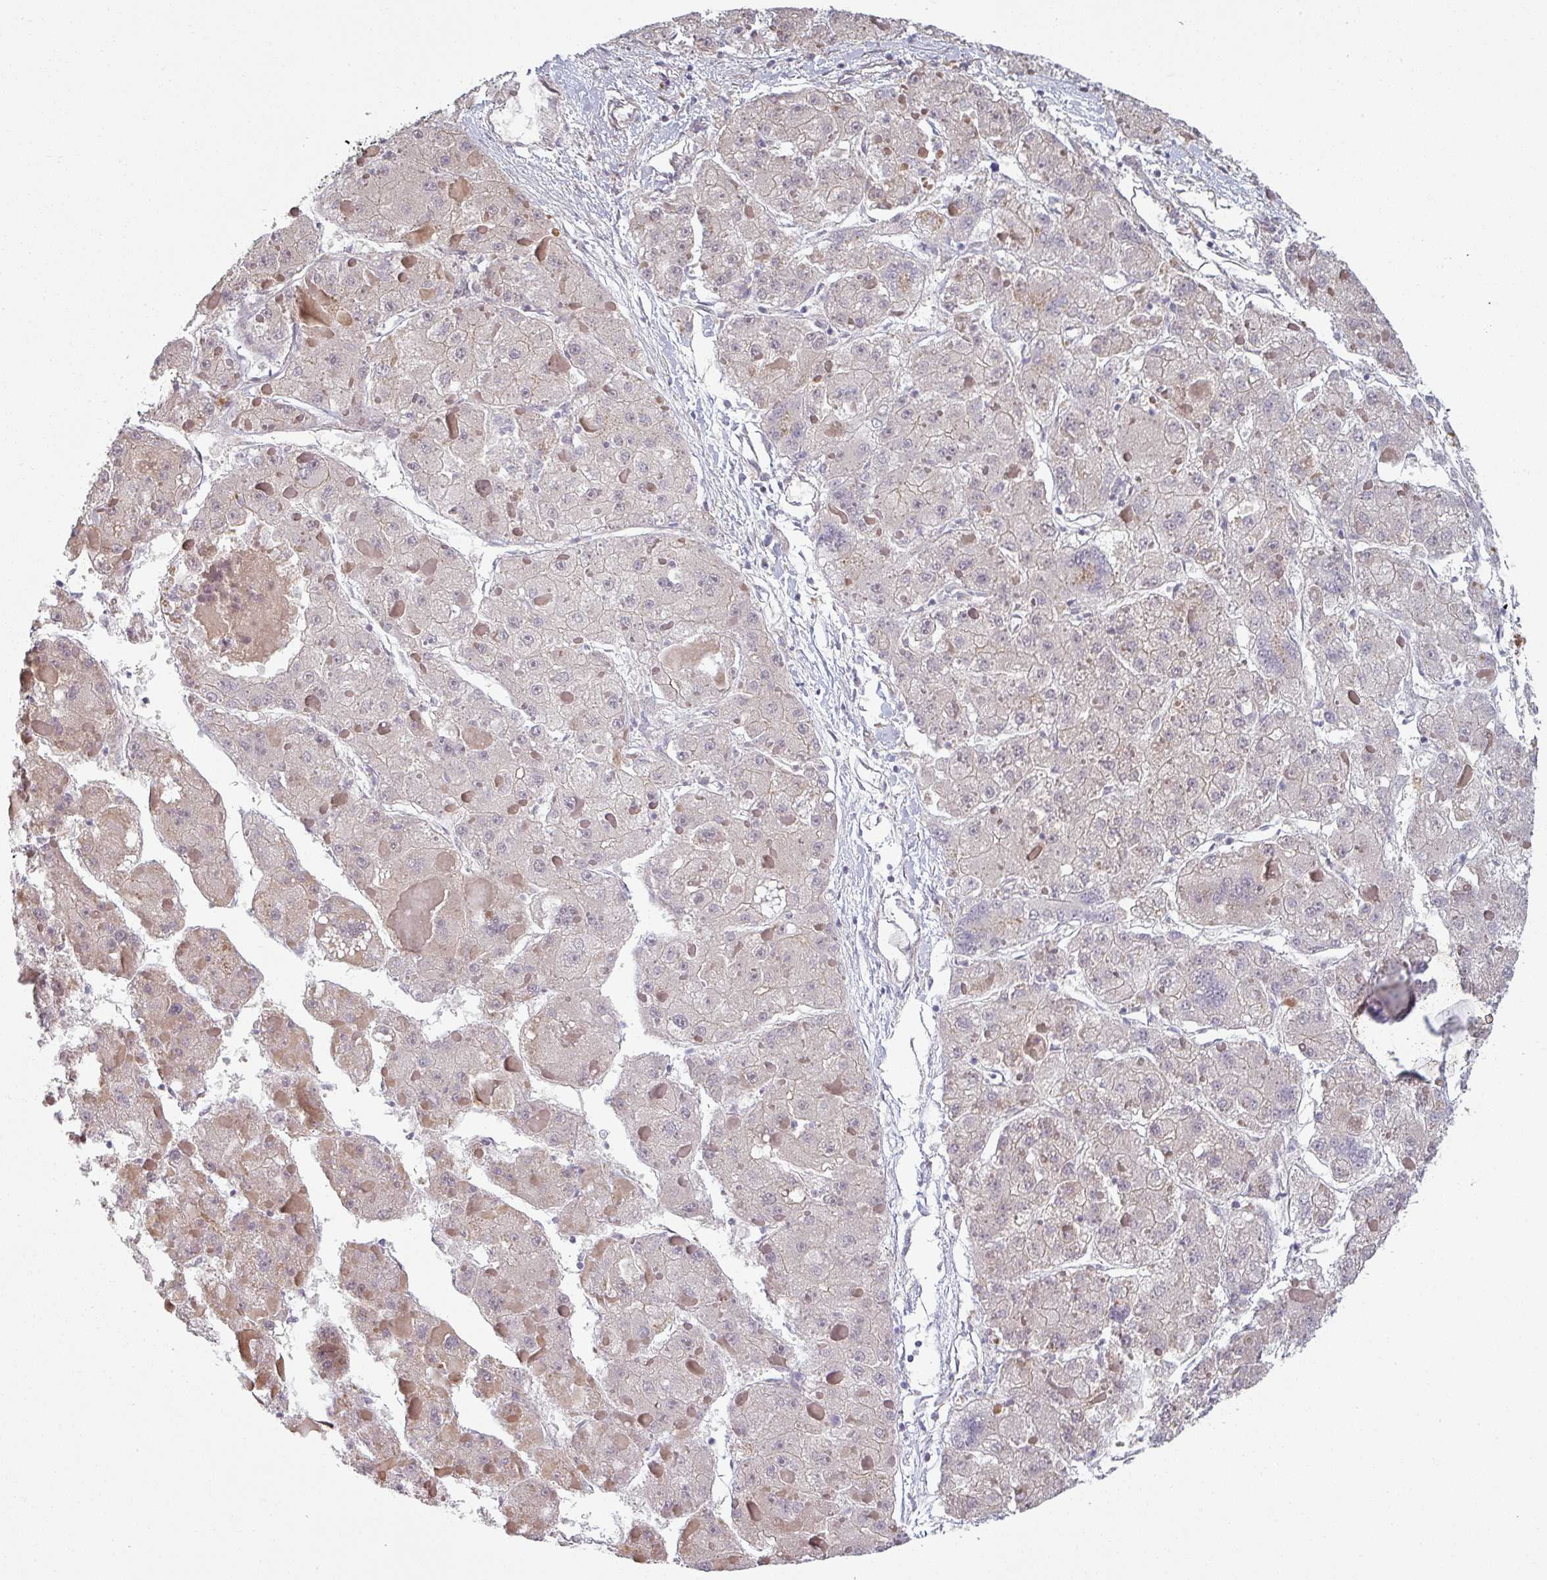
{"staining": {"intensity": "weak", "quantity": "<25%", "location": "cytoplasmic/membranous"}, "tissue": "liver cancer", "cell_type": "Tumor cells", "image_type": "cancer", "snomed": [{"axis": "morphology", "description": "Carcinoma, Hepatocellular, NOS"}, {"axis": "topography", "description": "Liver"}], "caption": "Human liver cancer stained for a protein using IHC exhibits no positivity in tumor cells.", "gene": "PLEKHJ1", "patient": {"sex": "female", "age": 73}}